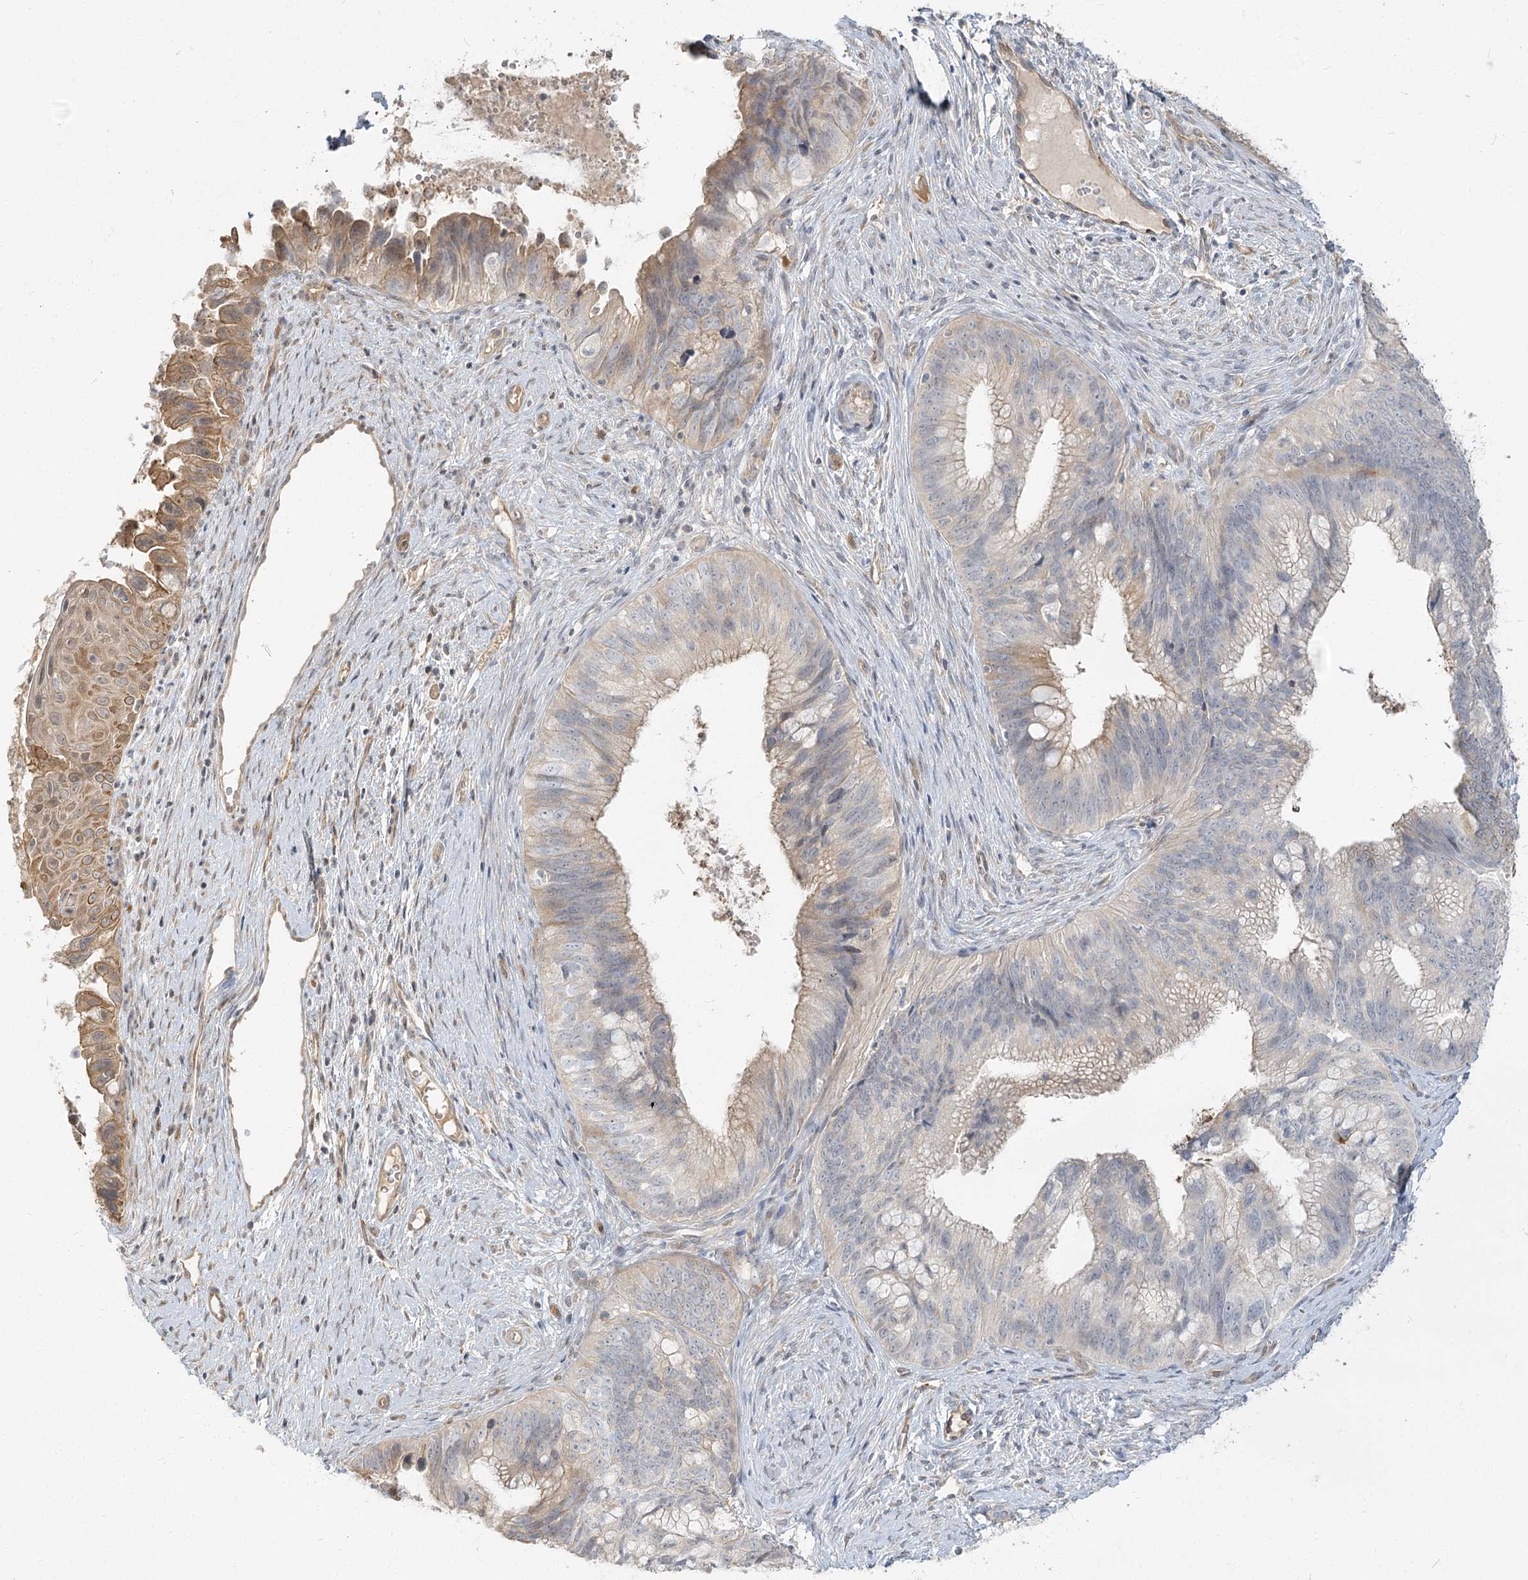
{"staining": {"intensity": "moderate", "quantity": "<25%", "location": "cytoplasmic/membranous"}, "tissue": "cervical cancer", "cell_type": "Tumor cells", "image_type": "cancer", "snomed": [{"axis": "morphology", "description": "Adenocarcinoma, NOS"}, {"axis": "topography", "description": "Cervix"}], "caption": "Immunohistochemistry staining of cervical cancer, which reveals low levels of moderate cytoplasmic/membranous expression in approximately <25% of tumor cells indicating moderate cytoplasmic/membranous protein staining. The staining was performed using DAB (3,3'-diaminobenzidine) (brown) for protein detection and nuclei were counterstained in hematoxylin (blue).", "gene": "GUCY2C", "patient": {"sex": "female", "age": 42}}